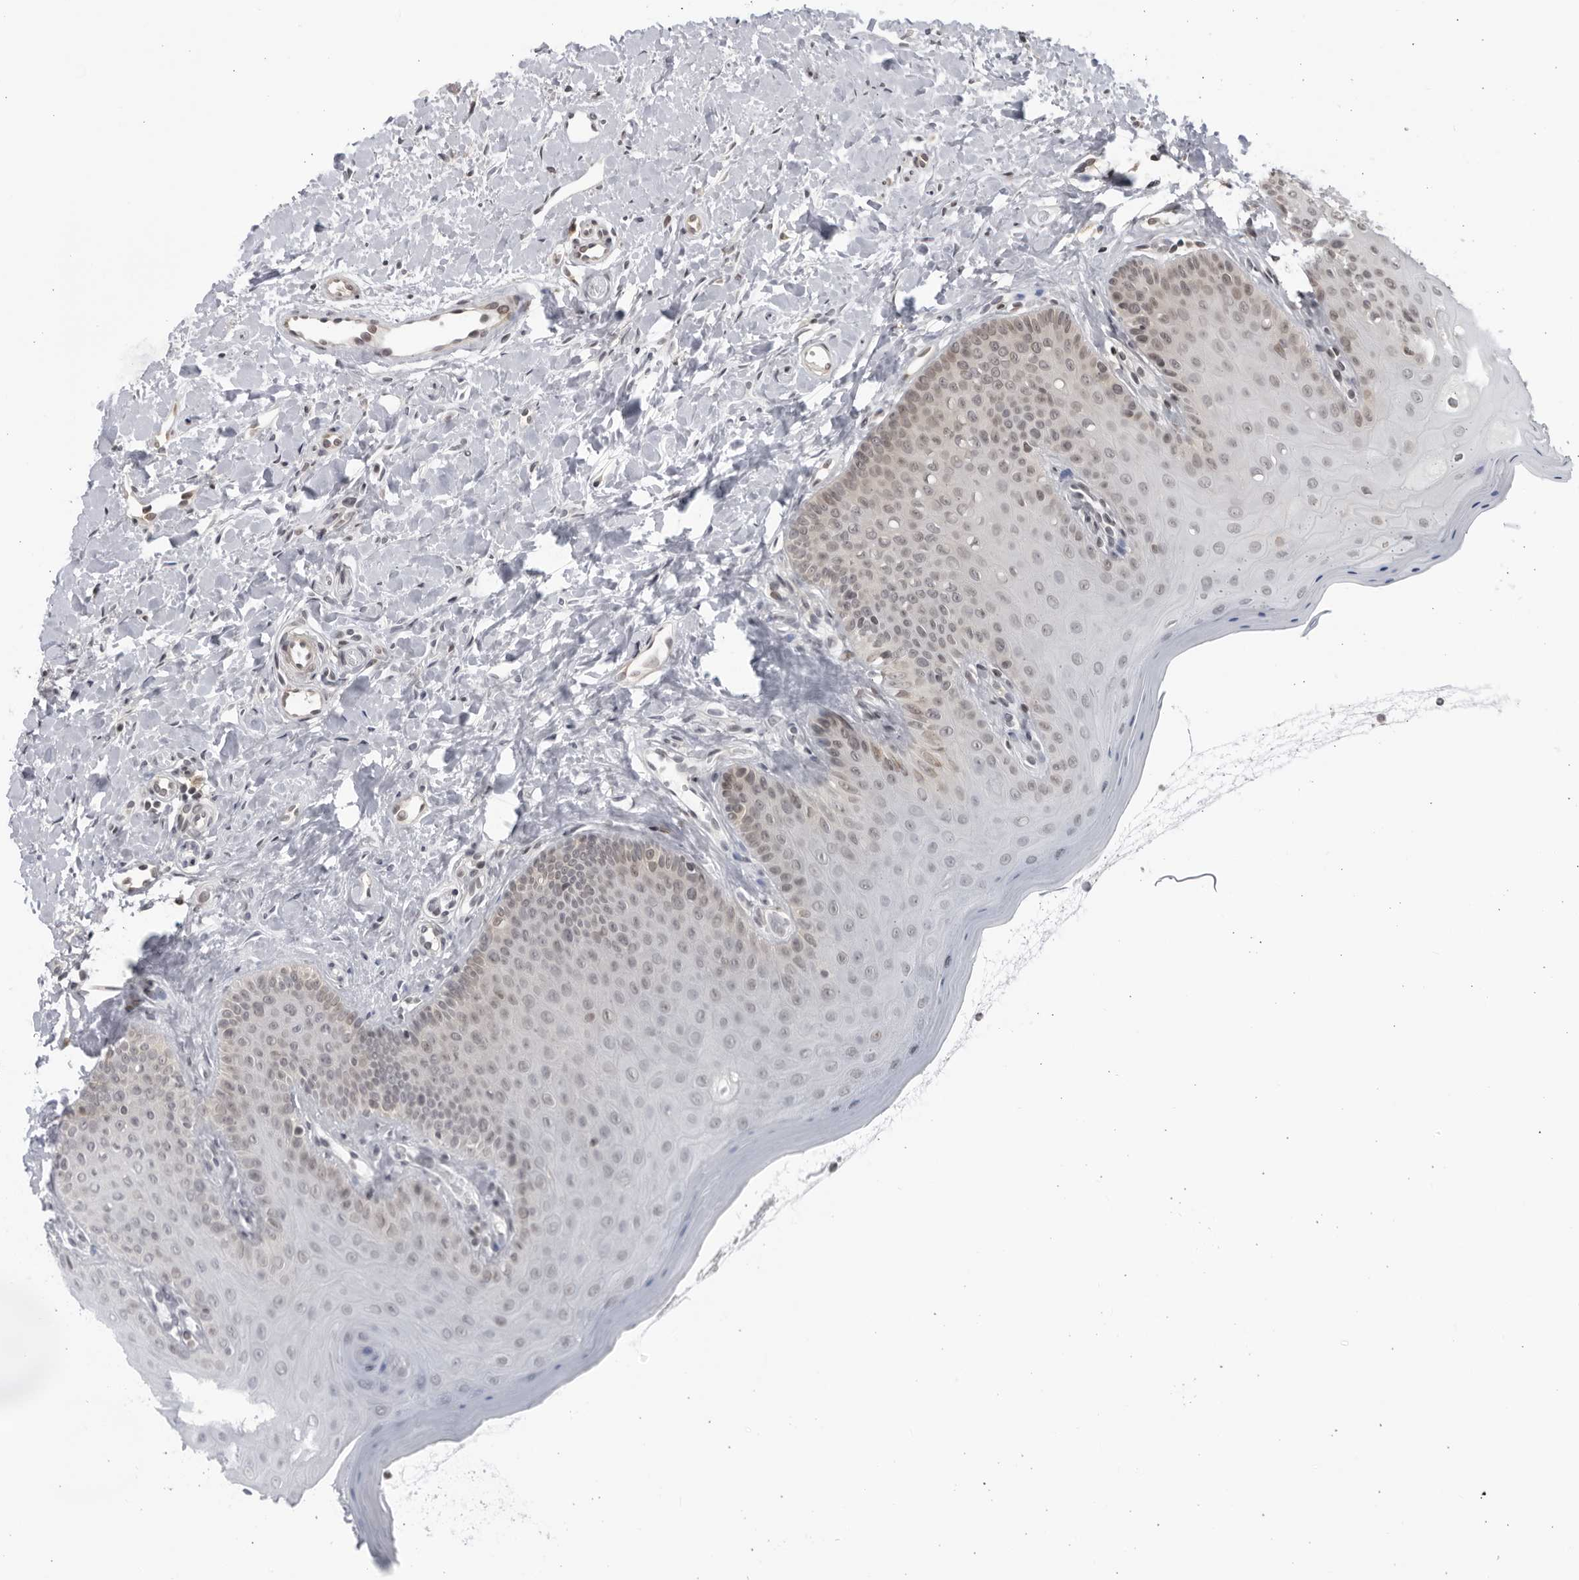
{"staining": {"intensity": "weak", "quantity": "<25%", "location": "nuclear"}, "tissue": "oral mucosa", "cell_type": "Squamous epithelial cells", "image_type": "normal", "snomed": [{"axis": "morphology", "description": "Normal tissue, NOS"}, {"axis": "topography", "description": "Oral tissue"}], "caption": "Image shows no significant protein positivity in squamous epithelial cells of benign oral mucosa. (Stains: DAB (3,3'-diaminobenzidine) immunohistochemistry (IHC) with hematoxylin counter stain, Microscopy: brightfield microscopy at high magnification).", "gene": "DTL", "patient": {"sex": "female", "age": 31}}